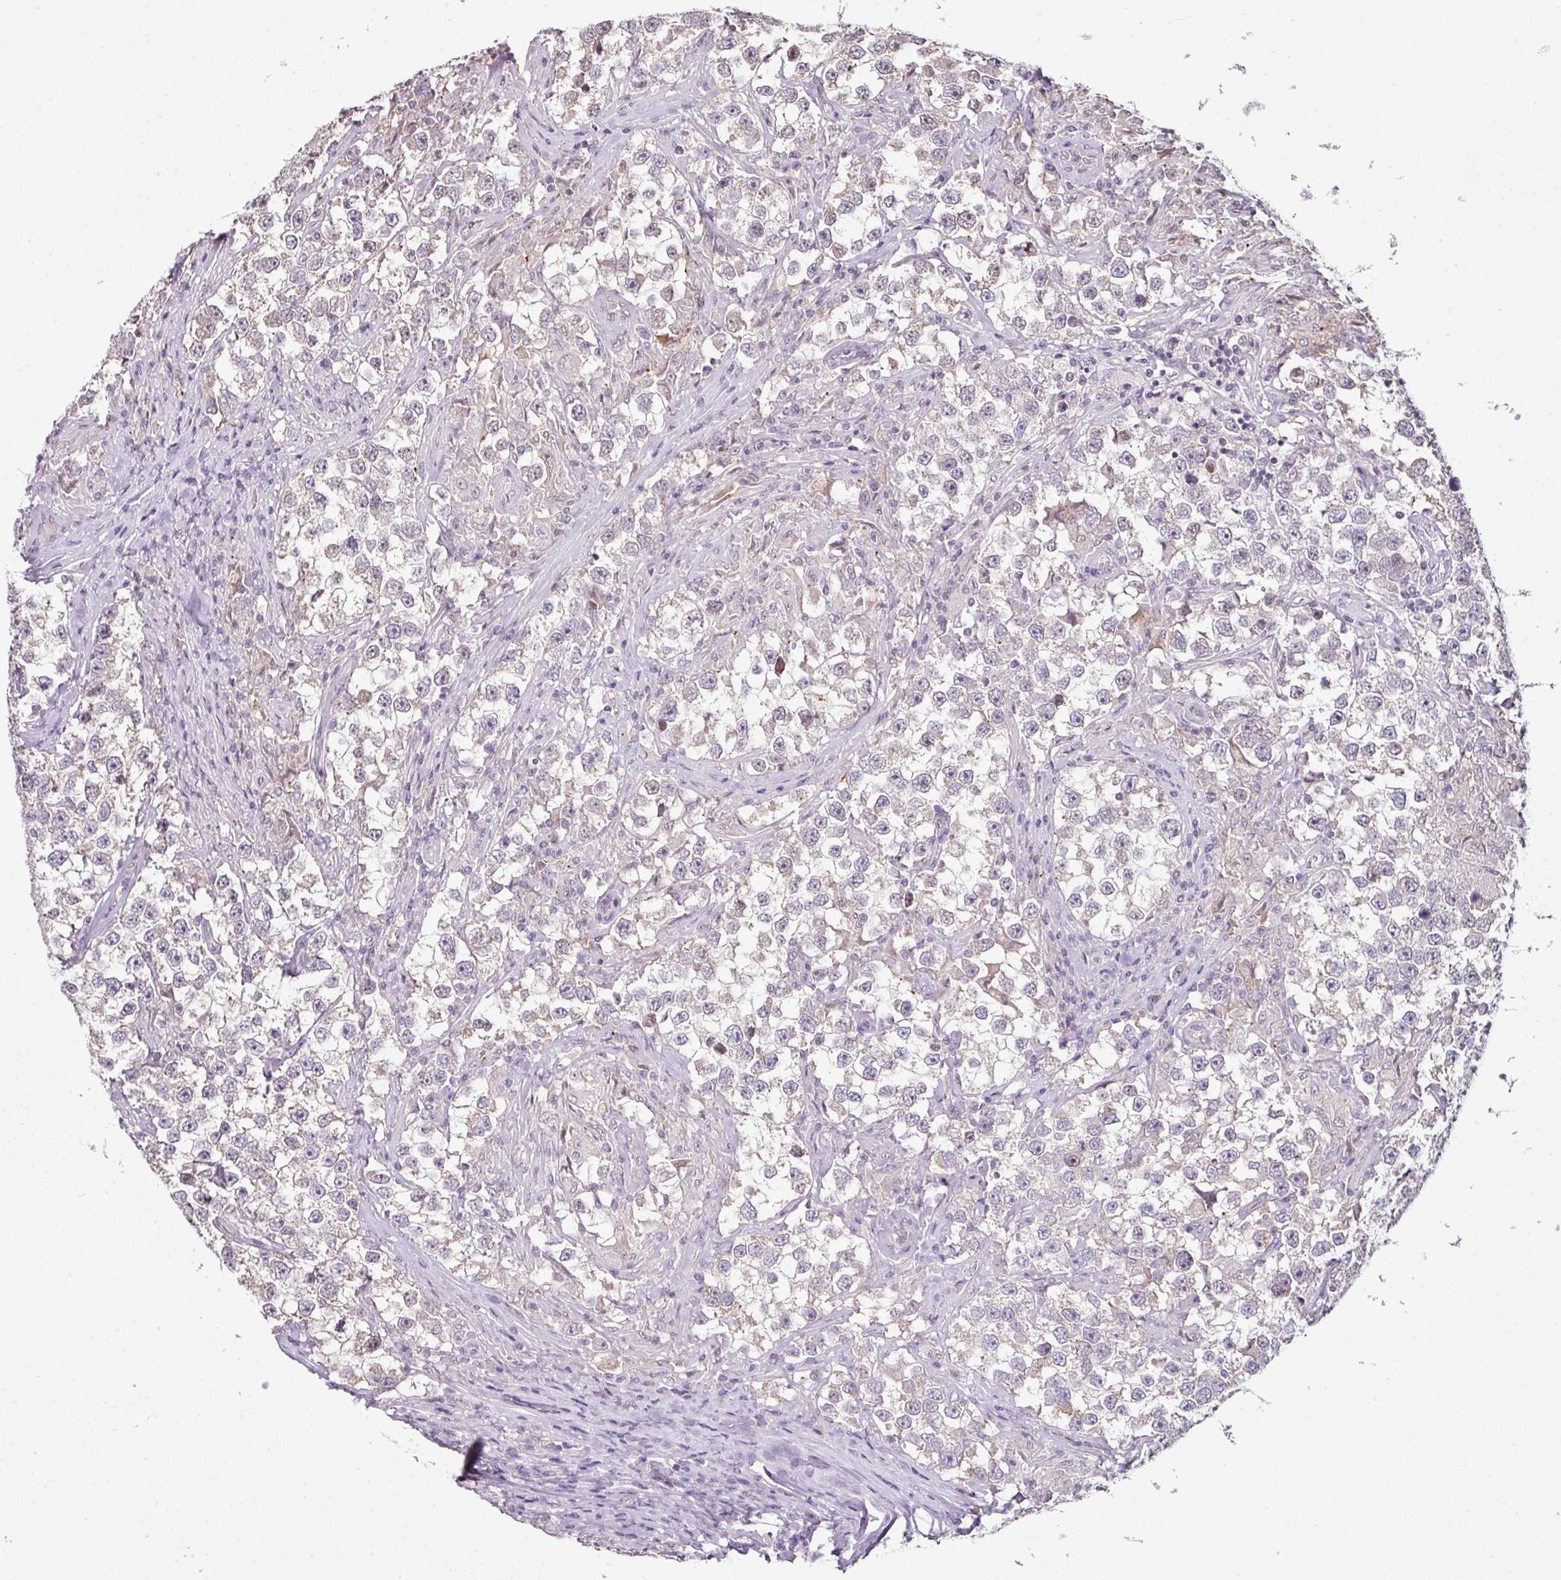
{"staining": {"intensity": "negative", "quantity": "none", "location": "none"}, "tissue": "testis cancer", "cell_type": "Tumor cells", "image_type": "cancer", "snomed": [{"axis": "morphology", "description": "Seminoma, NOS"}, {"axis": "topography", "description": "Testis"}], "caption": "An image of human testis cancer is negative for staining in tumor cells.", "gene": "C19orf33", "patient": {"sex": "male", "age": 46}}